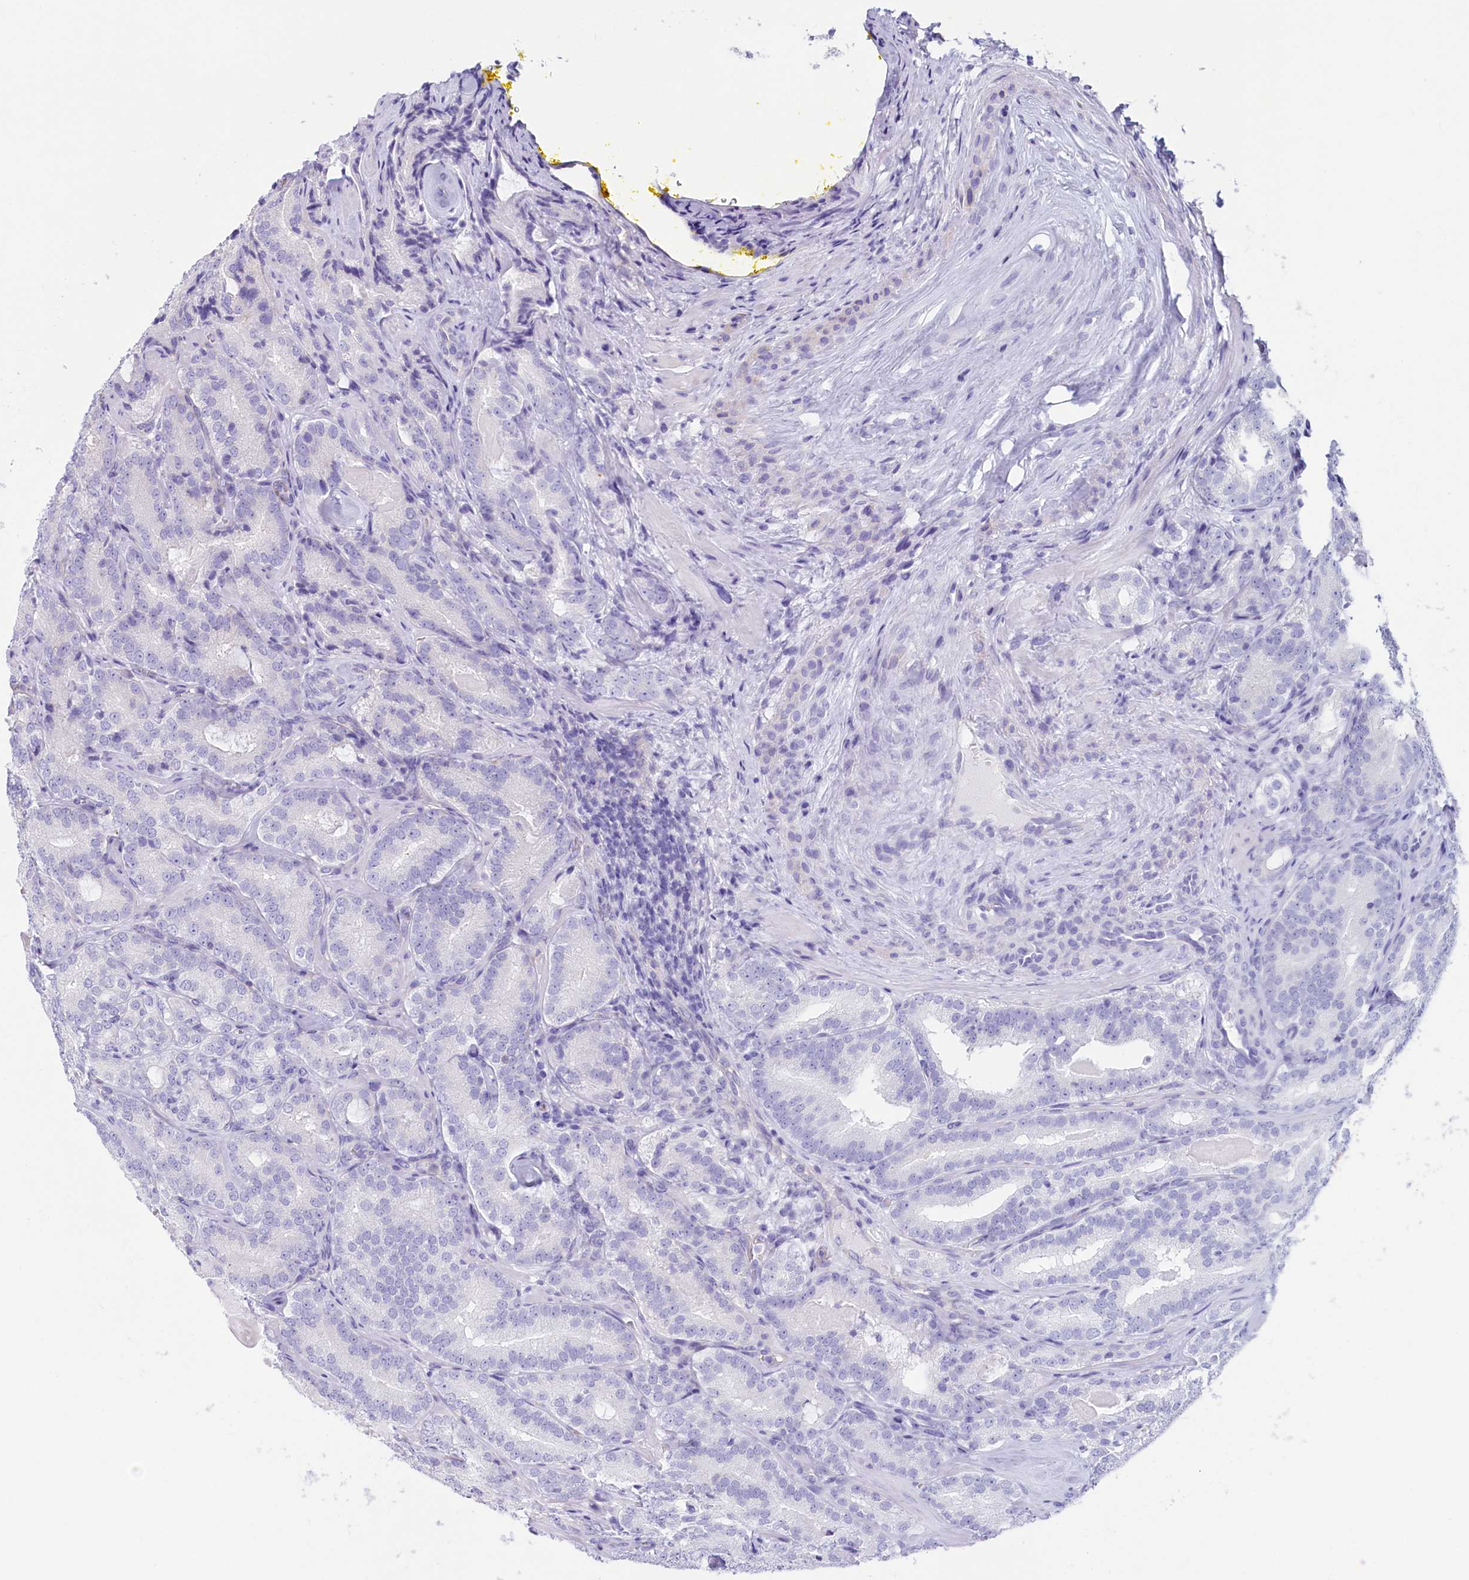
{"staining": {"intensity": "negative", "quantity": "none", "location": "none"}, "tissue": "prostate cancer", "cell_type": "Tumor cells", "image_type": "cancer", "snomed": [{"axis": "morphology", "description": "Adenocarcinoma, High grade"}, {"axis": "topography", "description": "Prostate"}], "caption": "IHC photomicrograph of neoplastic tissue: human prostate cancer stained with DAB (3,3'-diaminobenzidine) exhibits no significant protein staining in tumor cells.", "gene": "LMOD3", "patient": {"sex": "male", "age": 57}}